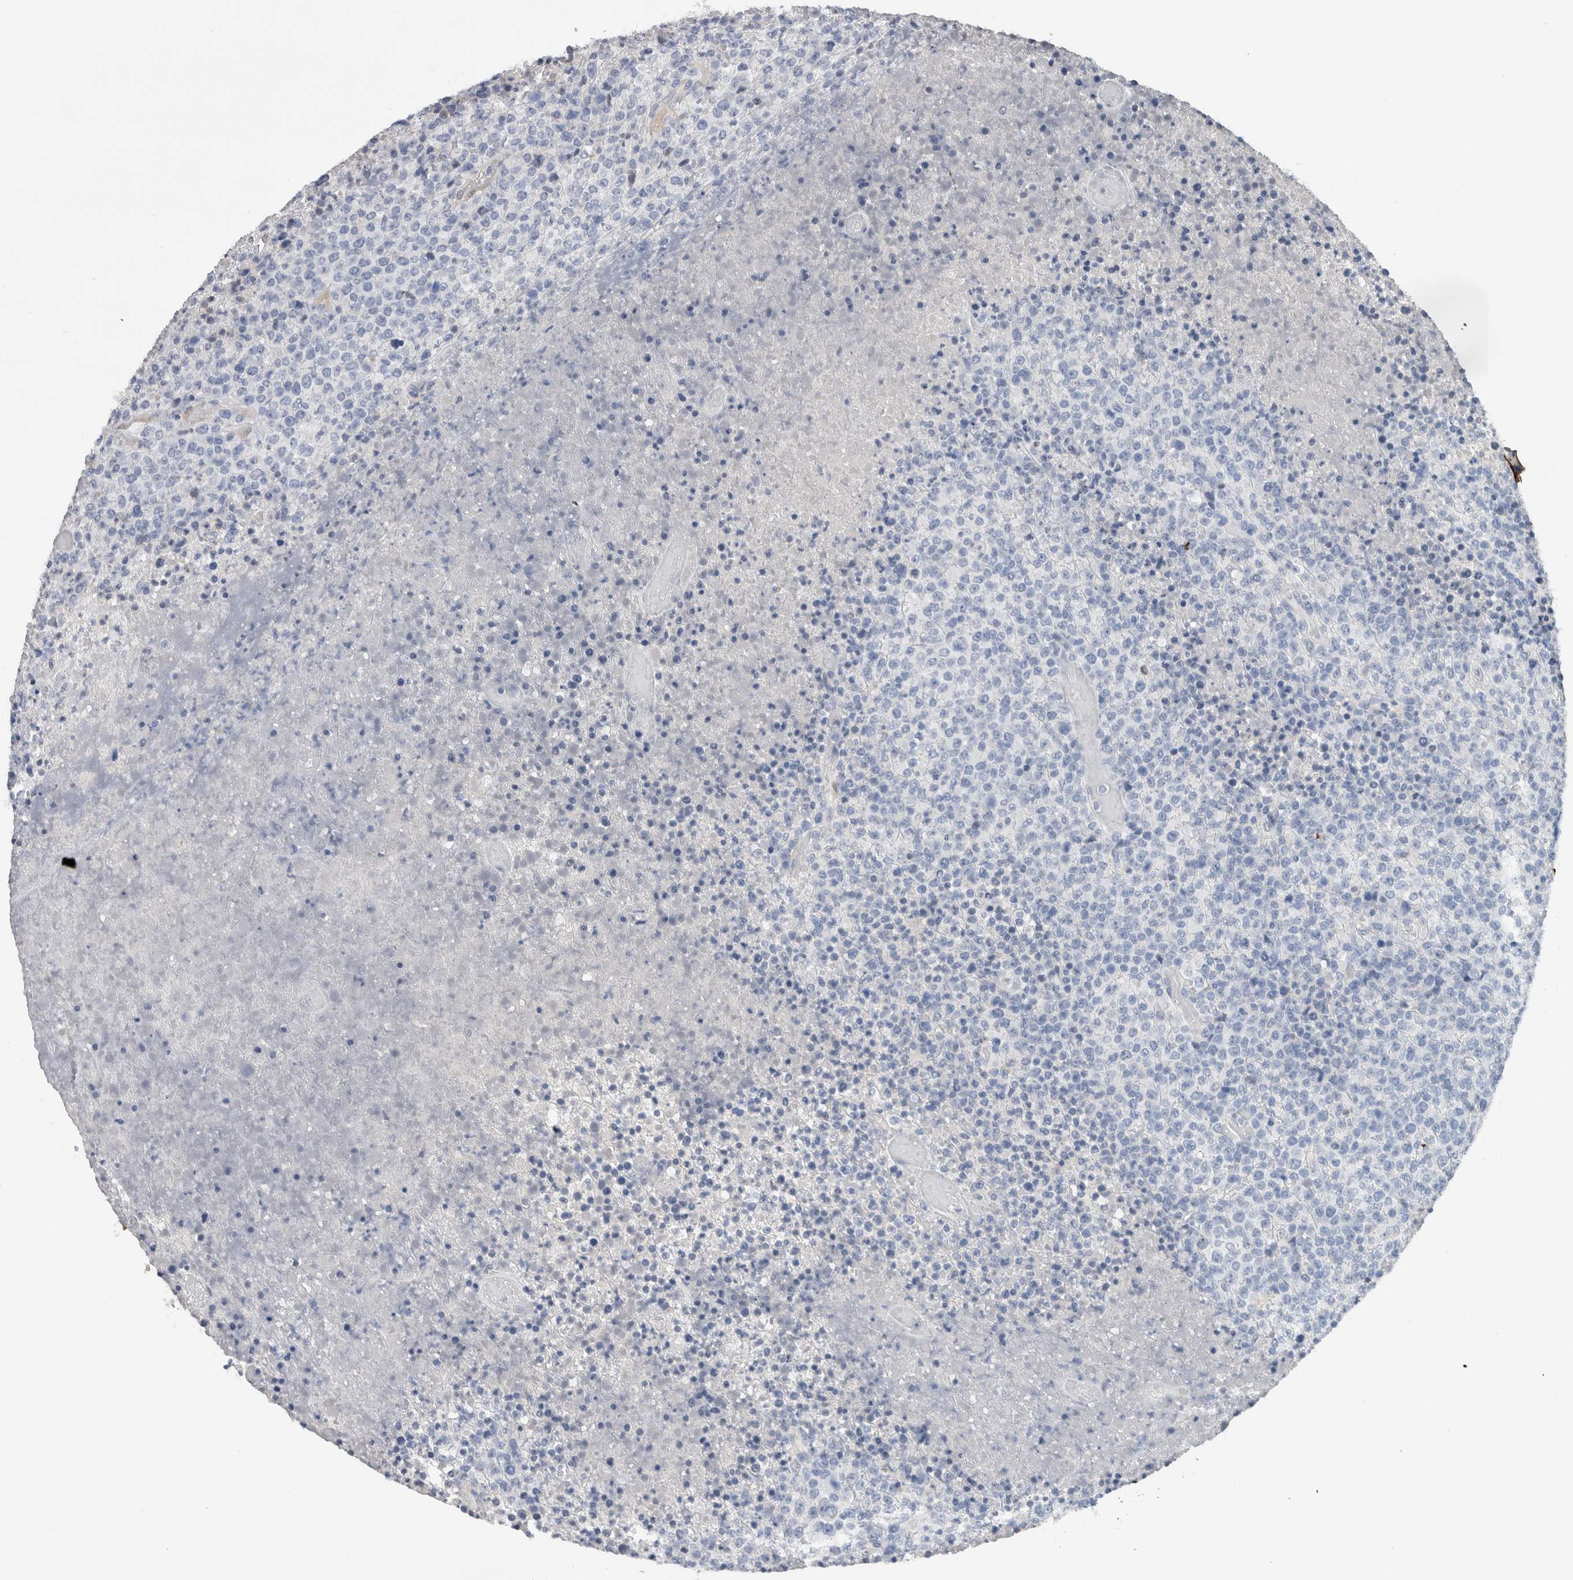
{"staining": {"intensity": "negative", "quantity": "none", "location": "none"}, "tissue": "lymphoma", "cell_type": "Tumor cells", "image_type": "cancer", "snomed": [{"axis": "morphology", "description": "Malignant lymphoma, non-Hodgkin's type, High grade"}, {"axis": "topography", "description": "Lymph node"}], "caption": "The photomicrograph demonstrates no staining of tumor cells in high-grade malignant lymphoma, non-Hodgkin's type. (Brightfield microscopy of DAB (3,3'-diaminobenzidine) immunohistochemistry at high magnification).", "gene": "FABP4", "patient": {"sex": "male", "age": 13}}